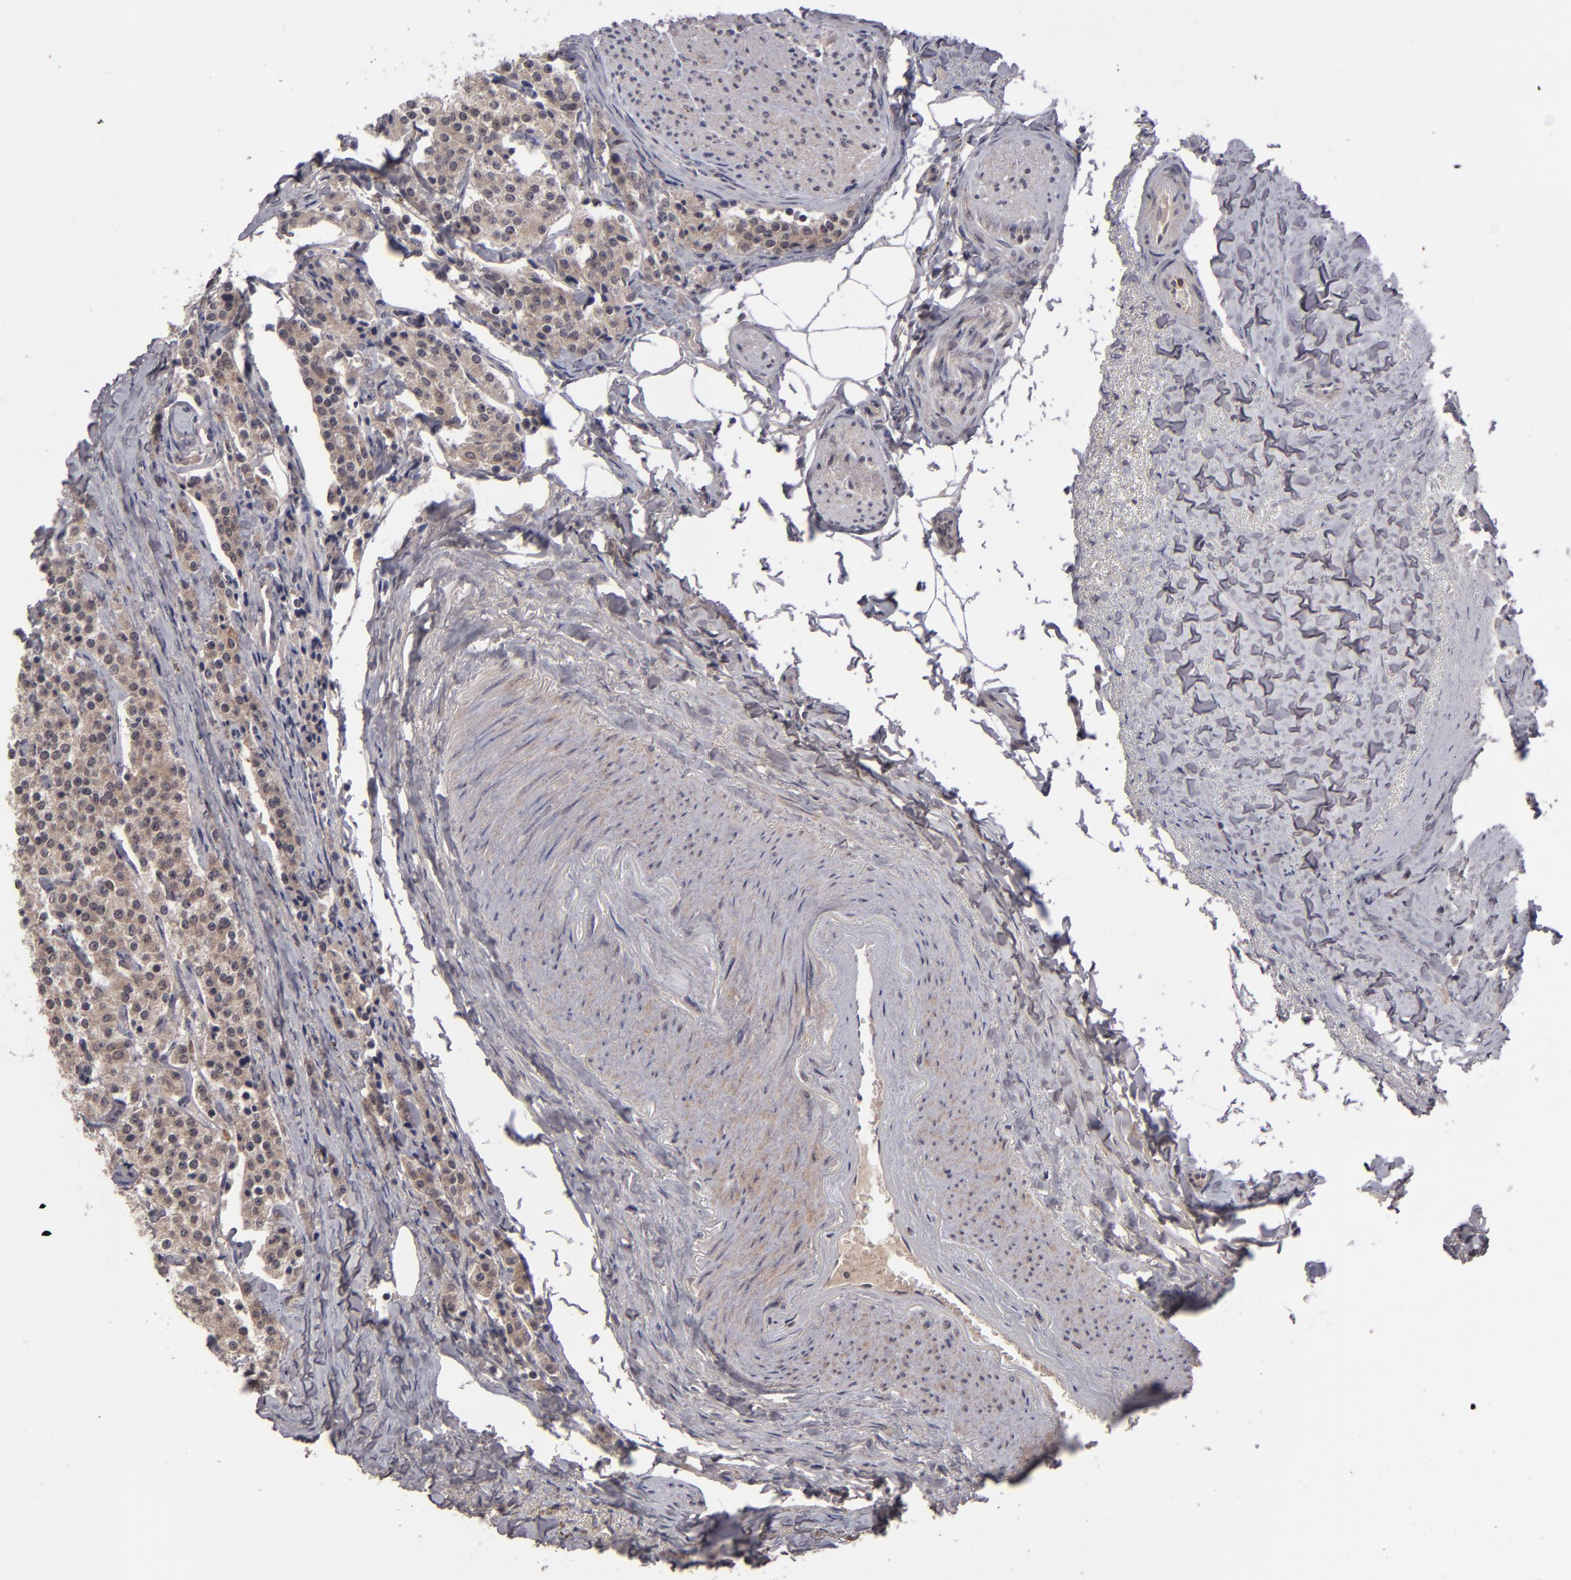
{"staining": {"intensity": "moderate", "quantity": ">75%", "location": "cytoplasmic/membranous"}, "tissue": "carcinoid", "cell_type": "Tumor cells", "image_type": "cancer", "snomed": [{"axis": "morphology", "description": "Carcinoid, malignant, NOS"}, {"axis": "topography", "description": "Colon"}], "caption": "Tumor cells display medium levels of moderate cytoplasmic/membranous expression in approximately >75% of cells in carcinoid (malignant).", "gene": "TYMS", "patient": {"sex": "female", "age": 61}}